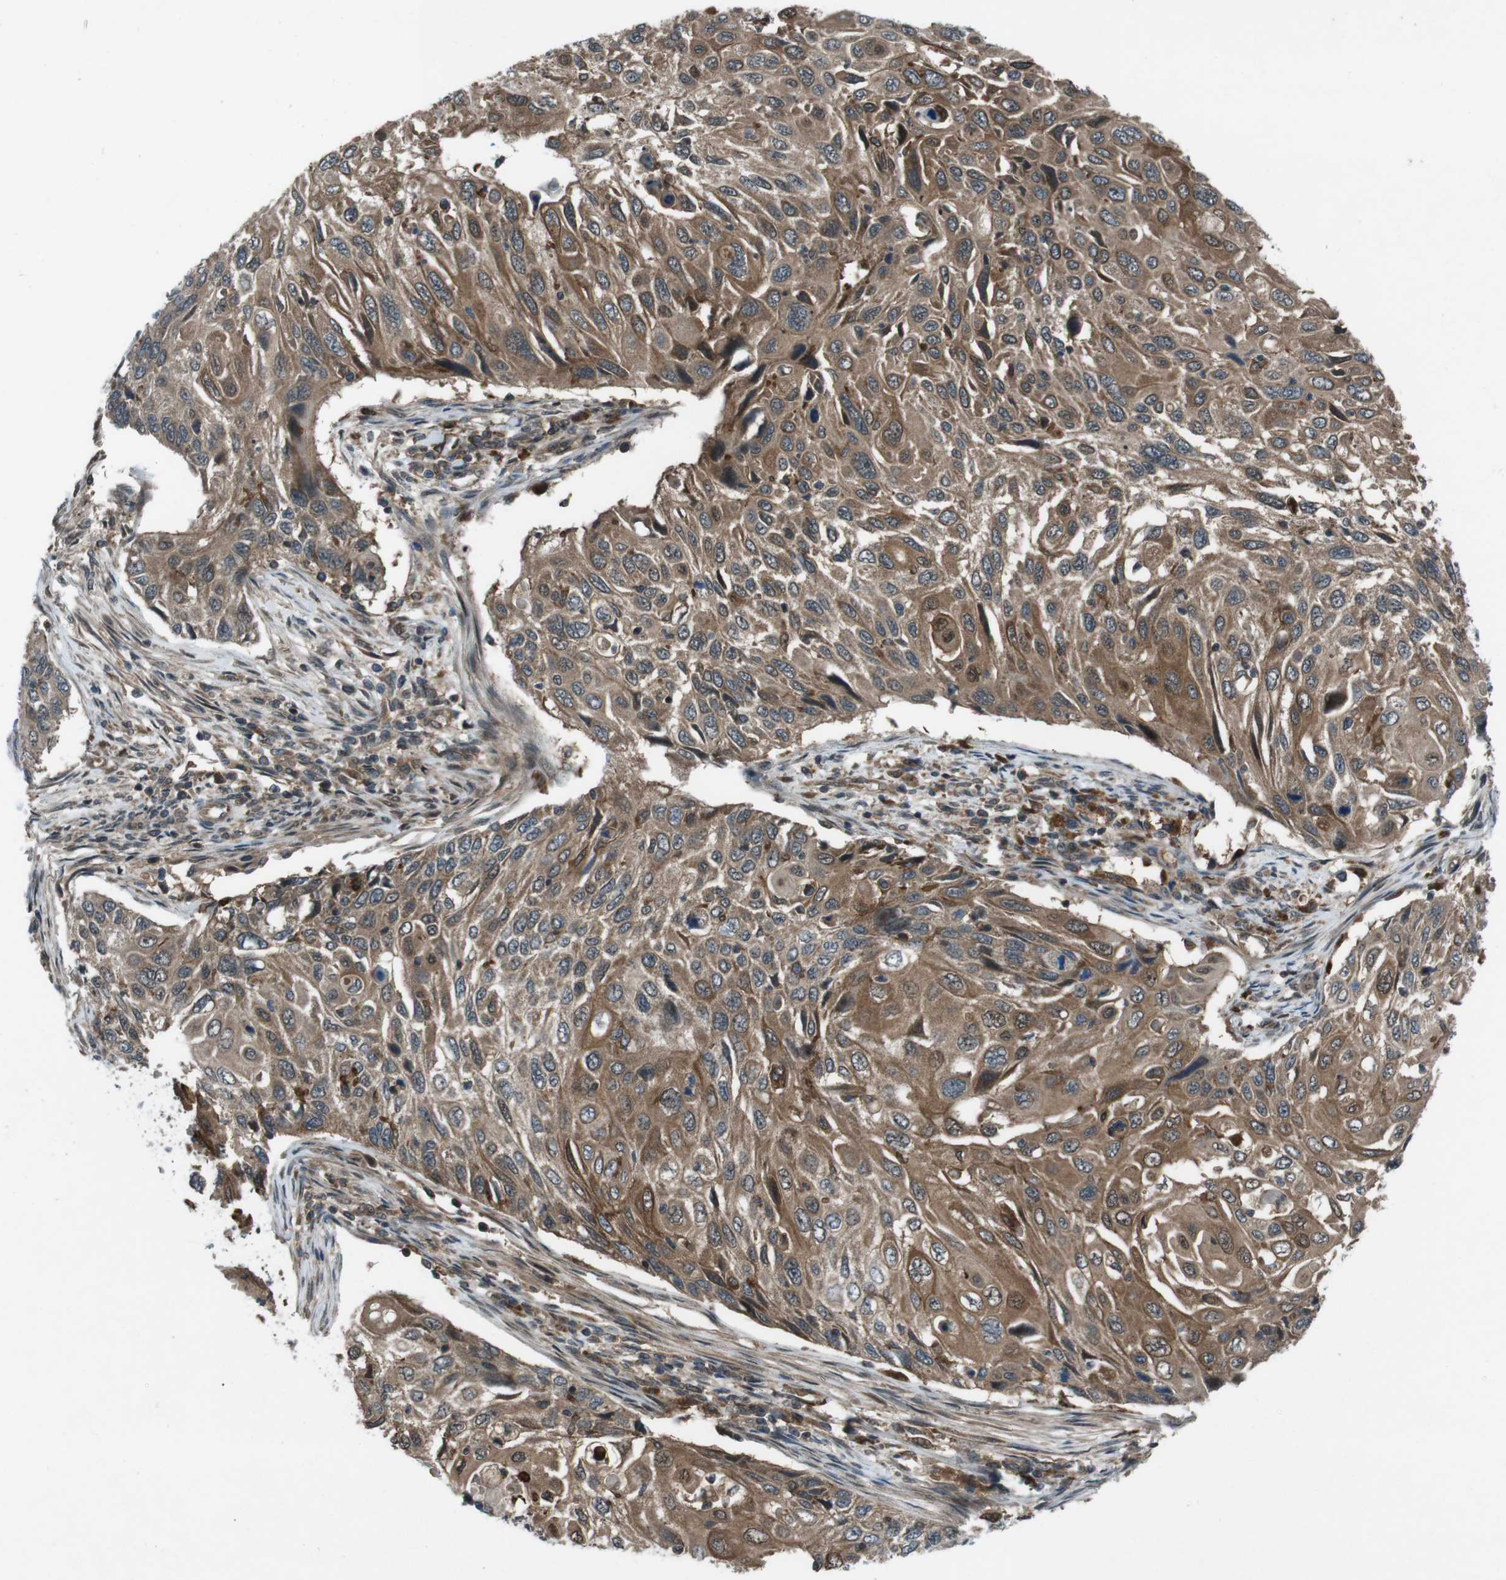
{"staining": {"intensity": "moderate", "quantity": ">75%", "location": "cytoplasmic/membranous"}, "tissue": "cervical cancer", "cell_type": "Tumor cells", "image_type": "cancer", "snomed": [{"axis": "morphology", "description": "Squamous cell carcinoma, NOS"}, {"axis": "topography", "description": "Cervix"}], "caption": "Tumor cells exhibit medium levels of moderate cytoplasmic/membranous expression in about >75% of cells in human squamous cell carcinoma (cervical).", "gene": "SLC27A4", "patient": {"sex": "female", "age": 70}}